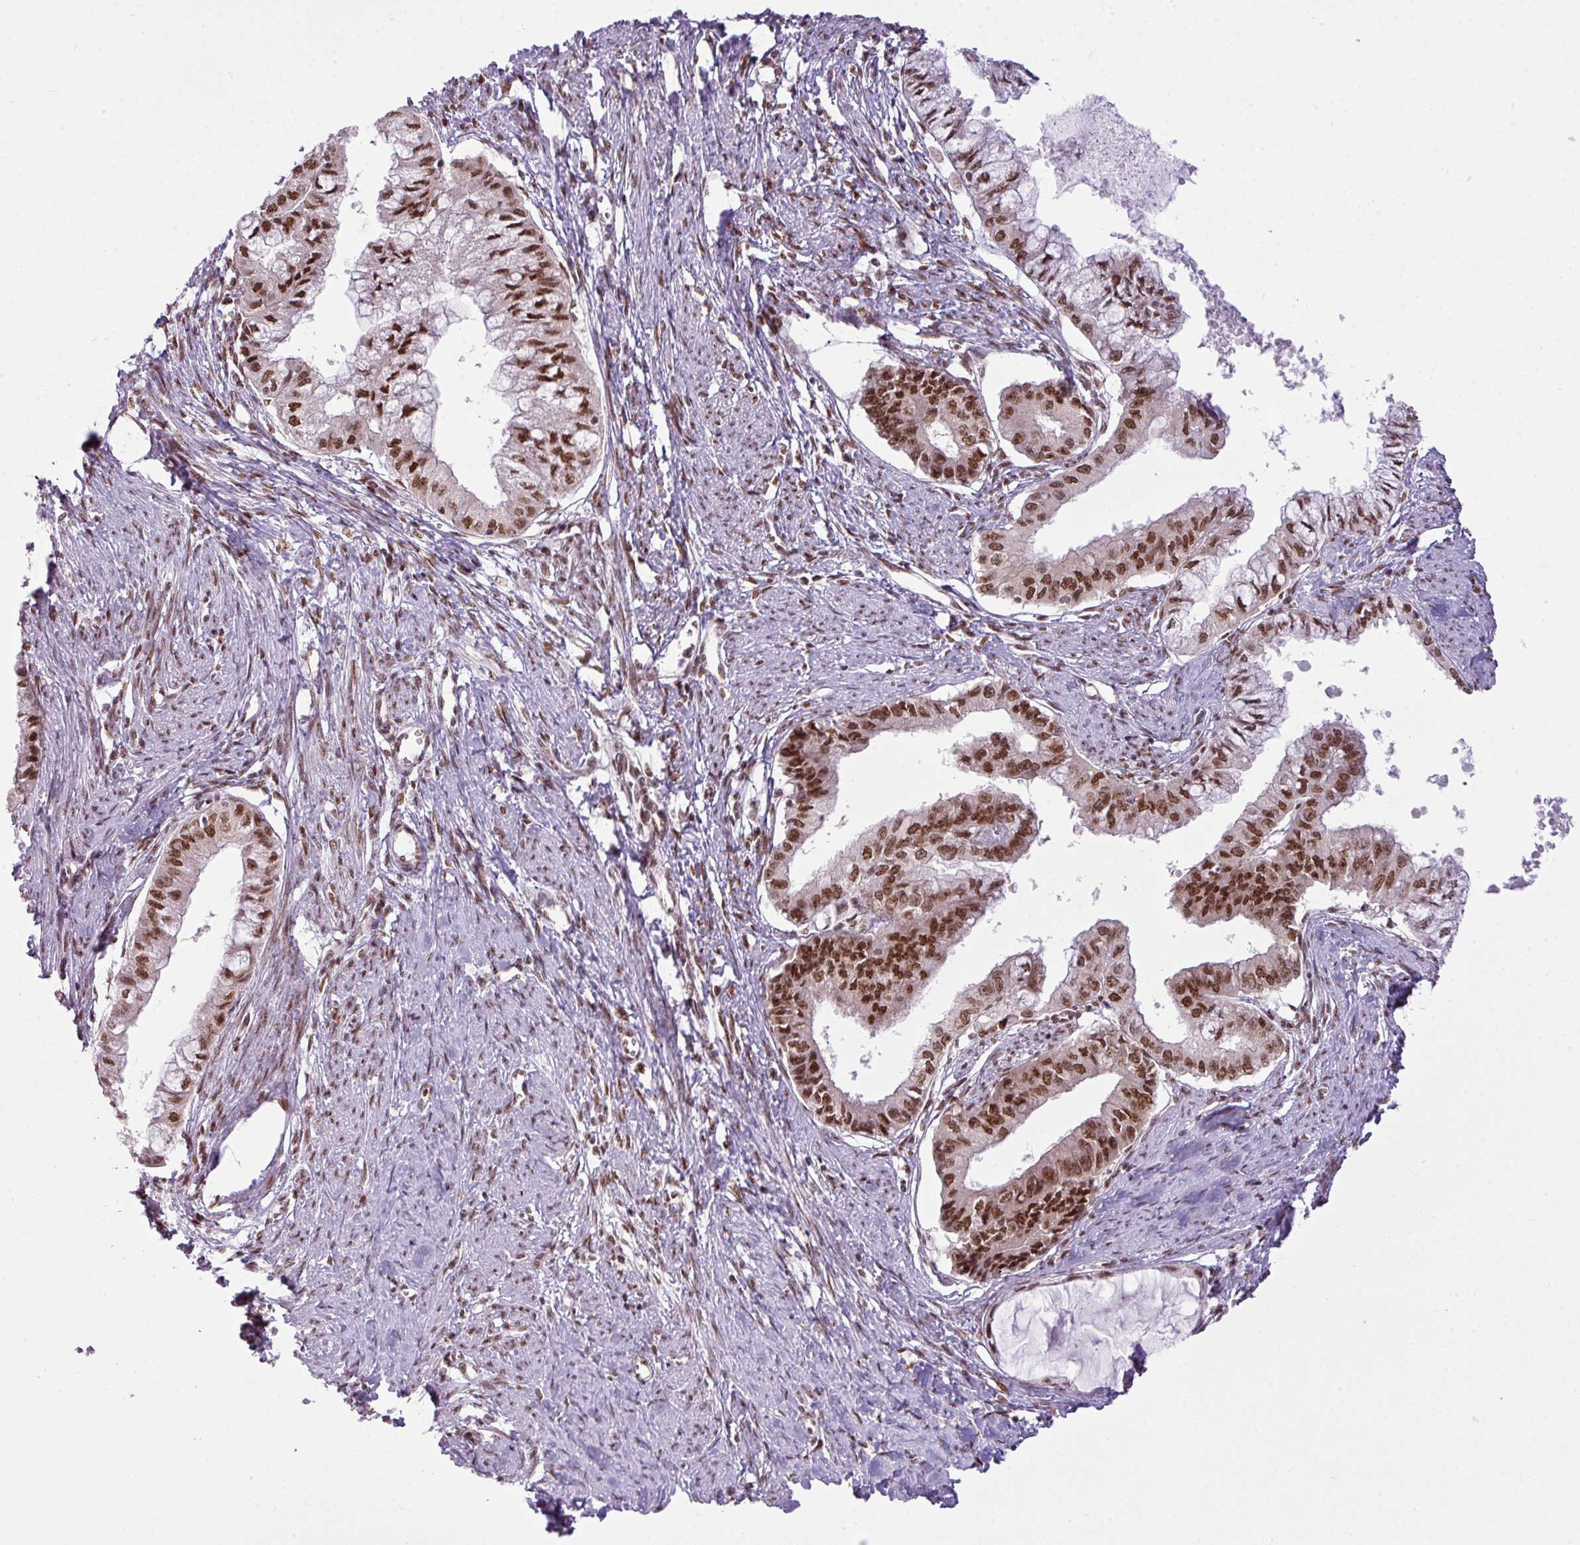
{"staining": {"intensity": "strong", "quantity": "25%-75%", "location": "nuclear"}, "tissue": "endometrial cancer", "cell_type": "Tumor cells", "image_type": "cancer", "snomed": [{"axis": "morphology", "description": "Adenocarcinoma, NOS"}, {"axis": "topography", "description": "Endometrium"}], "caption": "This histopathology image shows endometrial cancer (adenocarcinoma) stained with immunohistochemistry to label a protein in brown. The nuclear of tumor cells show strong positivity for the protein. Nuclei are counter-stained blue.", "gene": "ARL6IP4", "patient": {"sex": "female", "age": 76}}